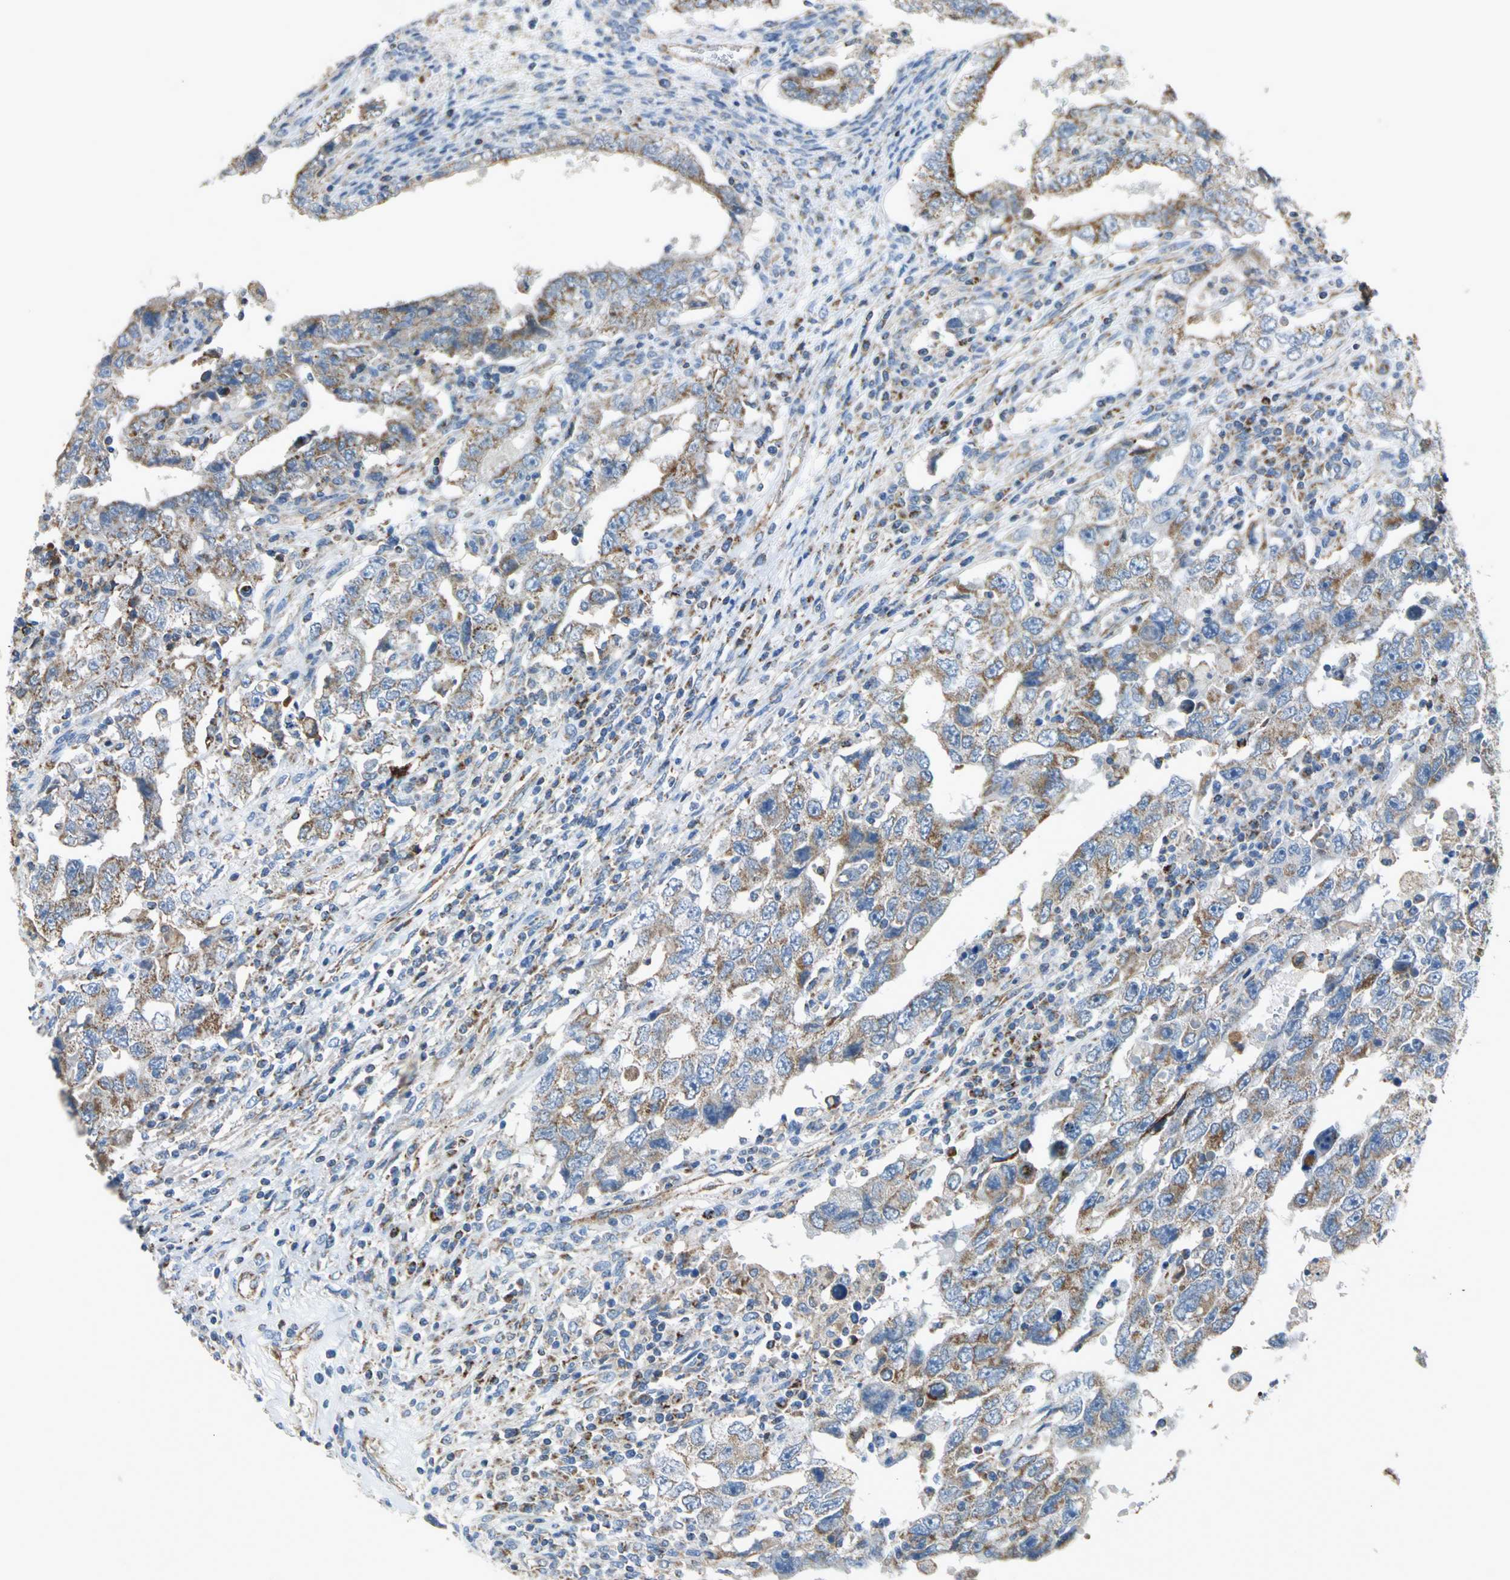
{"staining": {"intensity": "moderate", "quantity": ">75%", "location": "cytoplasmic/membranous"}, "tissue": "testis cancer", "cell_type": "Tumor cells", "image_type": "cancer", "snomed": [{"axis": "morphology", "description": "Carcinoma, Embryonal, NOS"}, {"axis": "topography", "description": "Testis"}], "caption": "Embryonal carcinoma (testis) tissue demonstrates moderate cytoplasmic/membranous positivity in about >75% of tumor cells", "gene": "NDUFB5", "patient": {"sex": "male", "age": 26}}